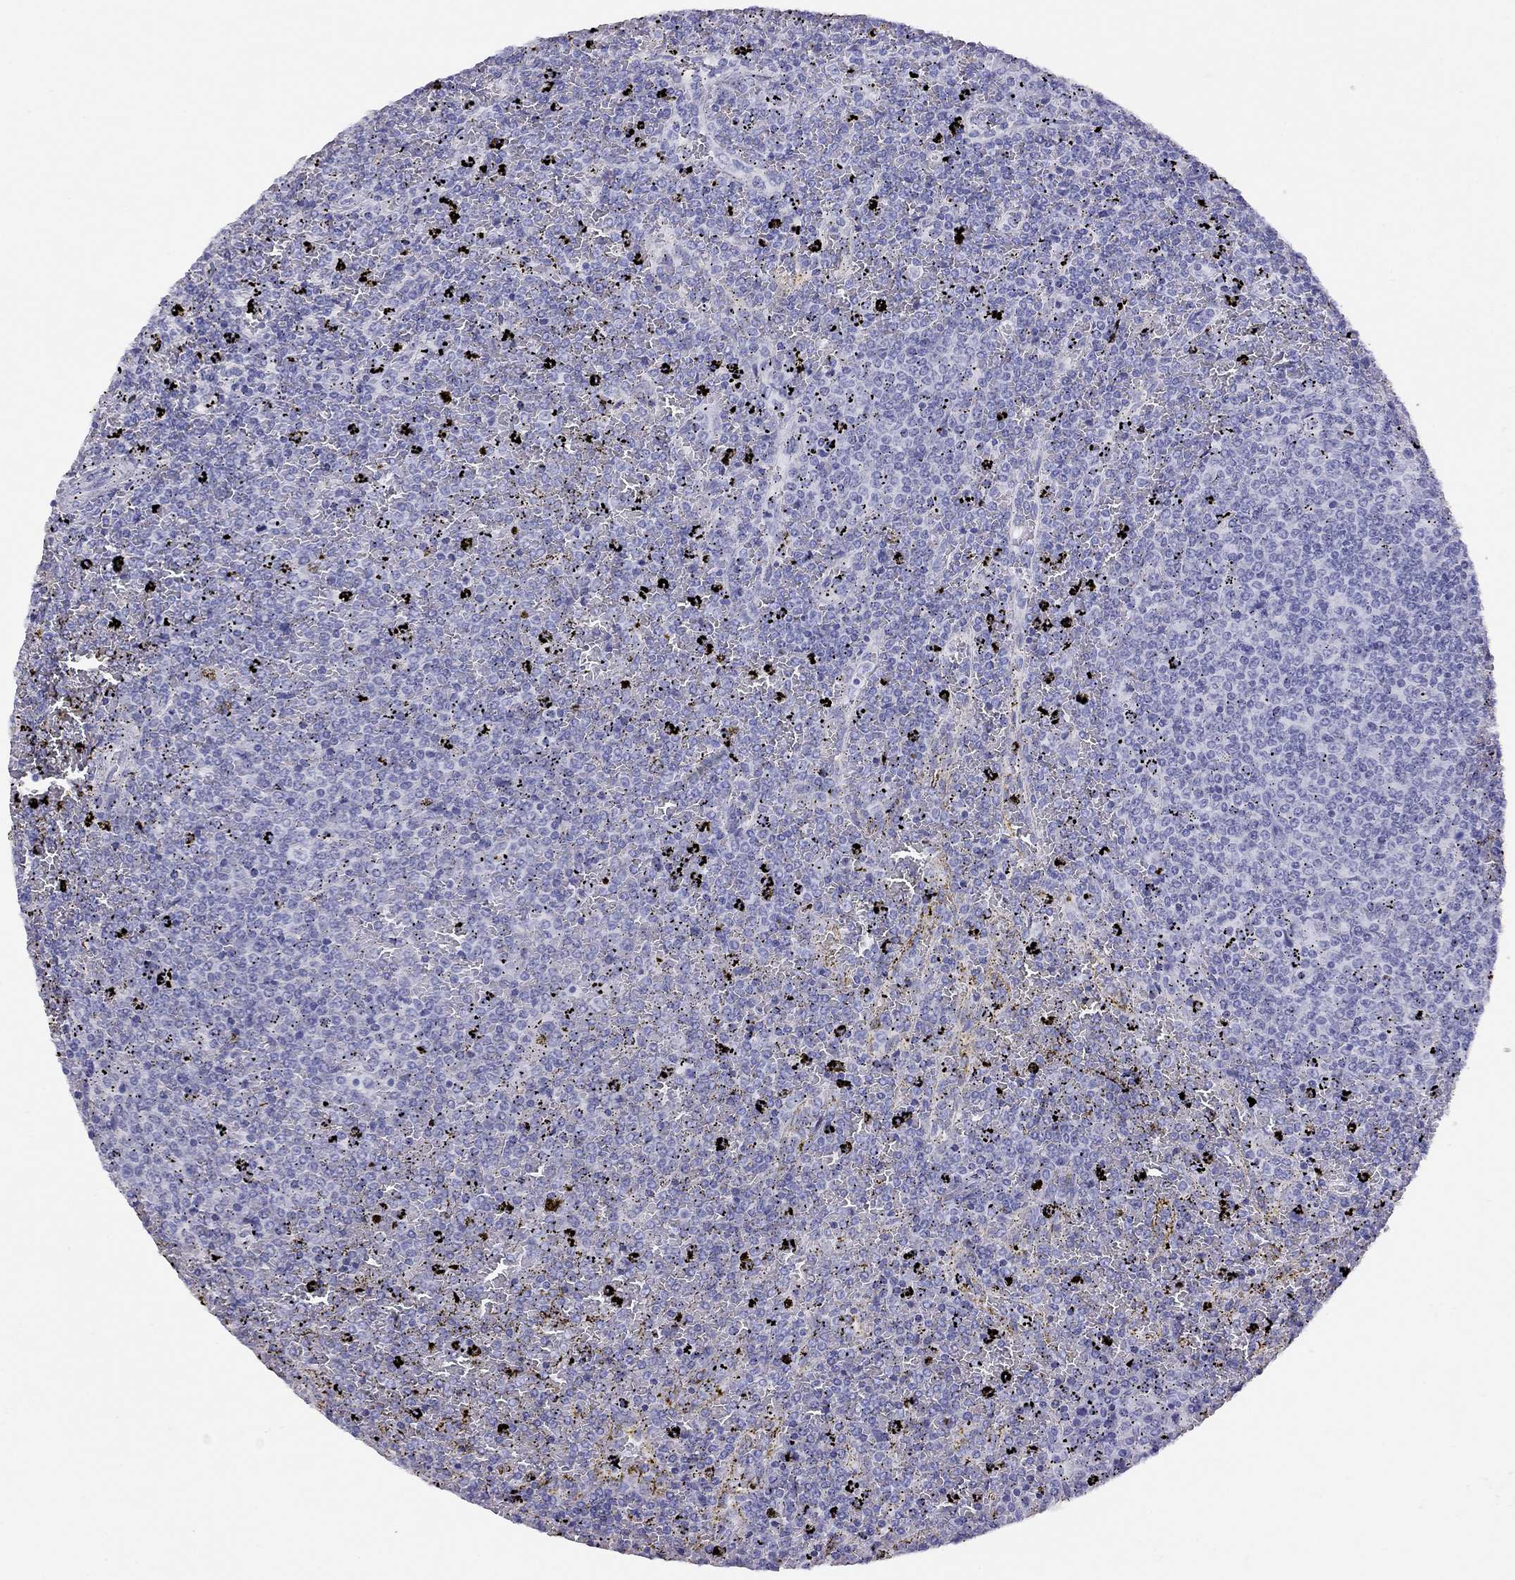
{"staining": {"intensity": "negative", "quantity": "none", "location": "none"}, "tissue": "lymphoma", "cell_type": "Tumor cells", "image_type": "cancer", "snomed": [{"axis": "morphology", "description": "Malignant lymphoma, non-Hodgkin's type, Low grade"}, {"axis": "topography", "description": "Spleen"}], "caption": "Tumor cells show no significant expression in malignant lymphoma, non-Hodgkin's type (low-grade).", "gene": "LRIT2", "patient": {"sex": "female", "age": 77}}